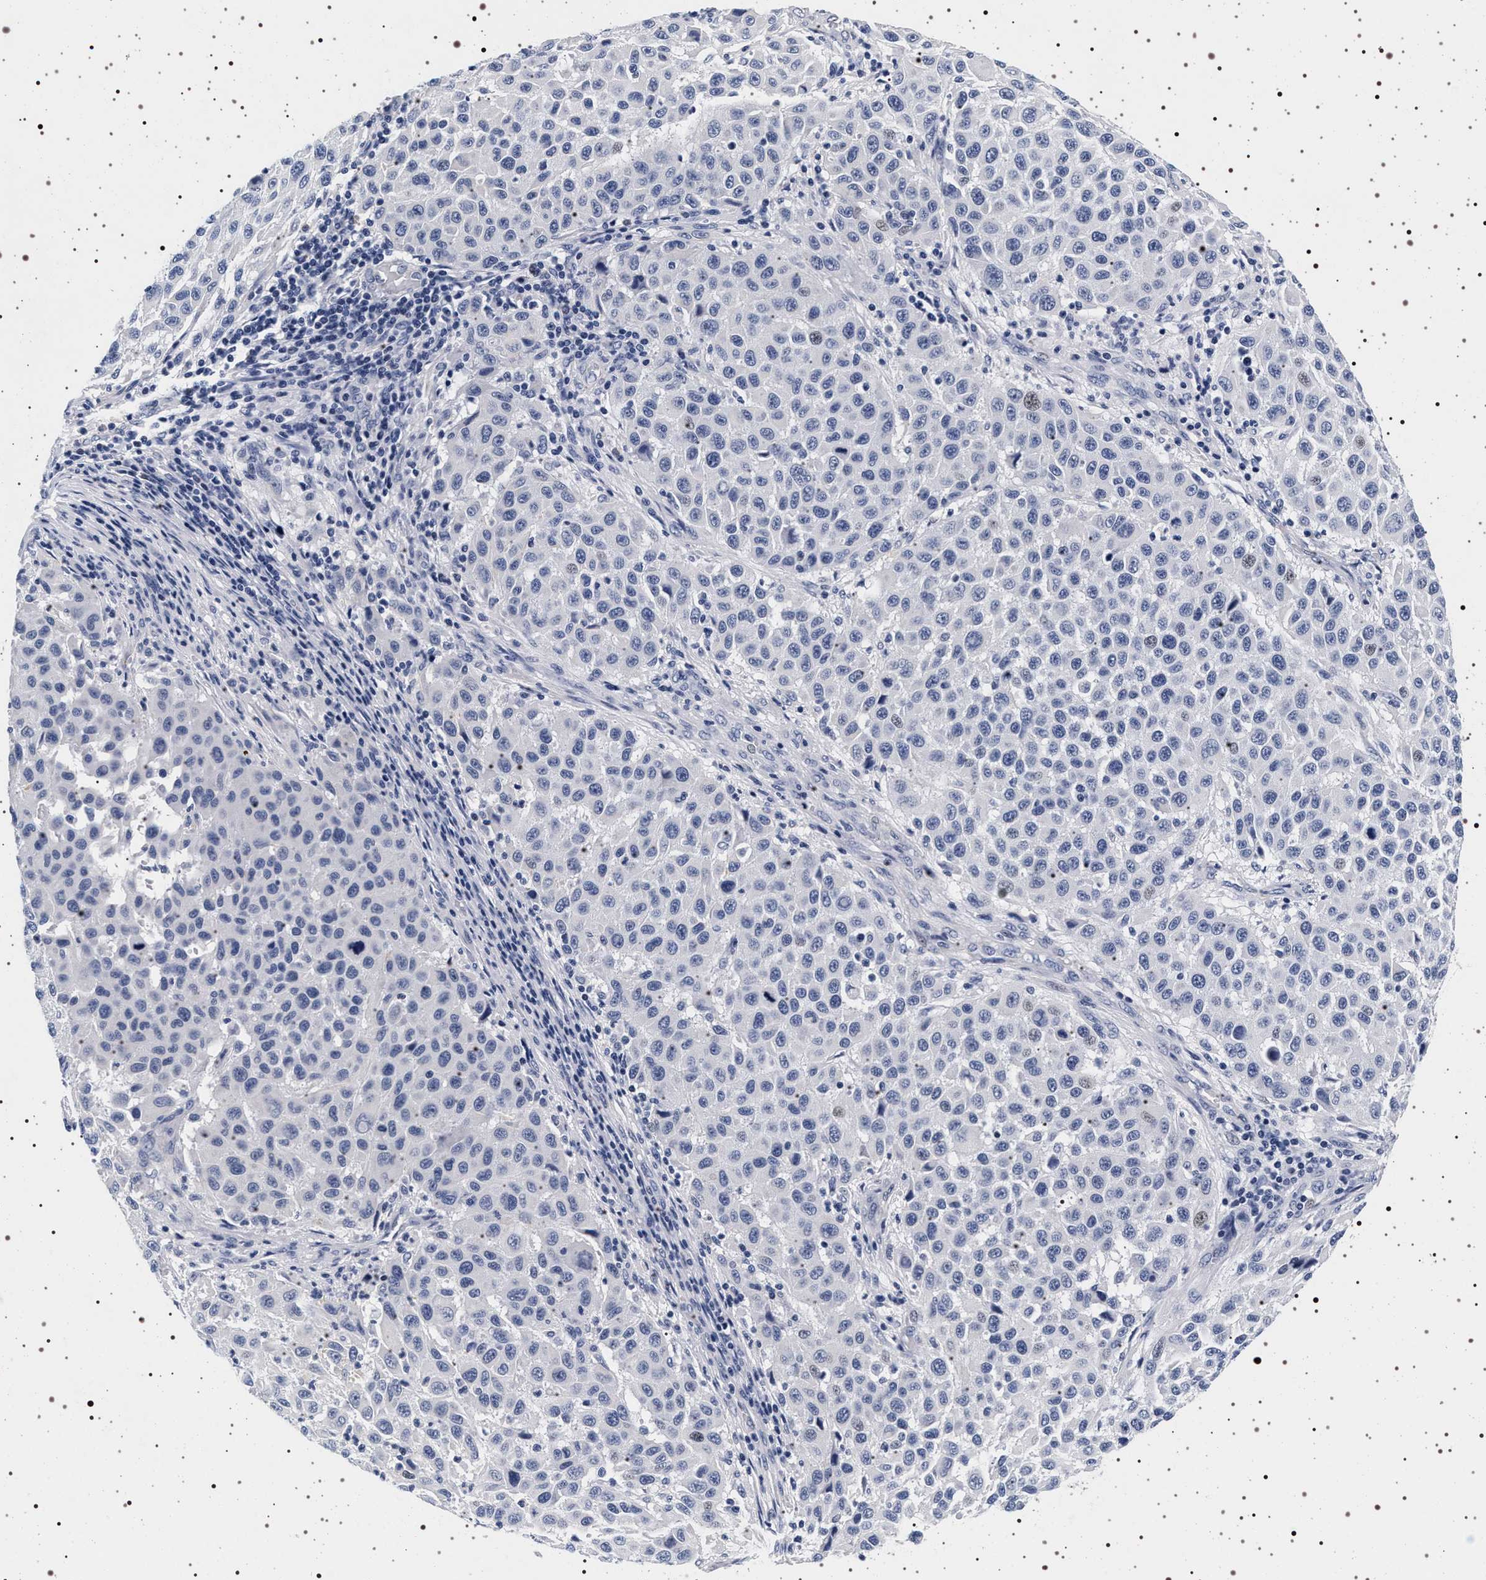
{"staining": {"intensity": "negative", "quantity": "none", "location": "none"}, "tissue": "melanoma", "cell_type": "Tumor cells", "image_type": "cancer", "snomed": [{"axis": "morphology", "description": "Malignant melanoma, Metastatic site"}, {"axis": "topography", "description": "Lymph node"}], "caption": "Immunohistochemistry (IHC) of human melanoma reveals no staining in tumor cells.", "gene": "SYN1", "patient": {"sex": "male", "age": 61}}